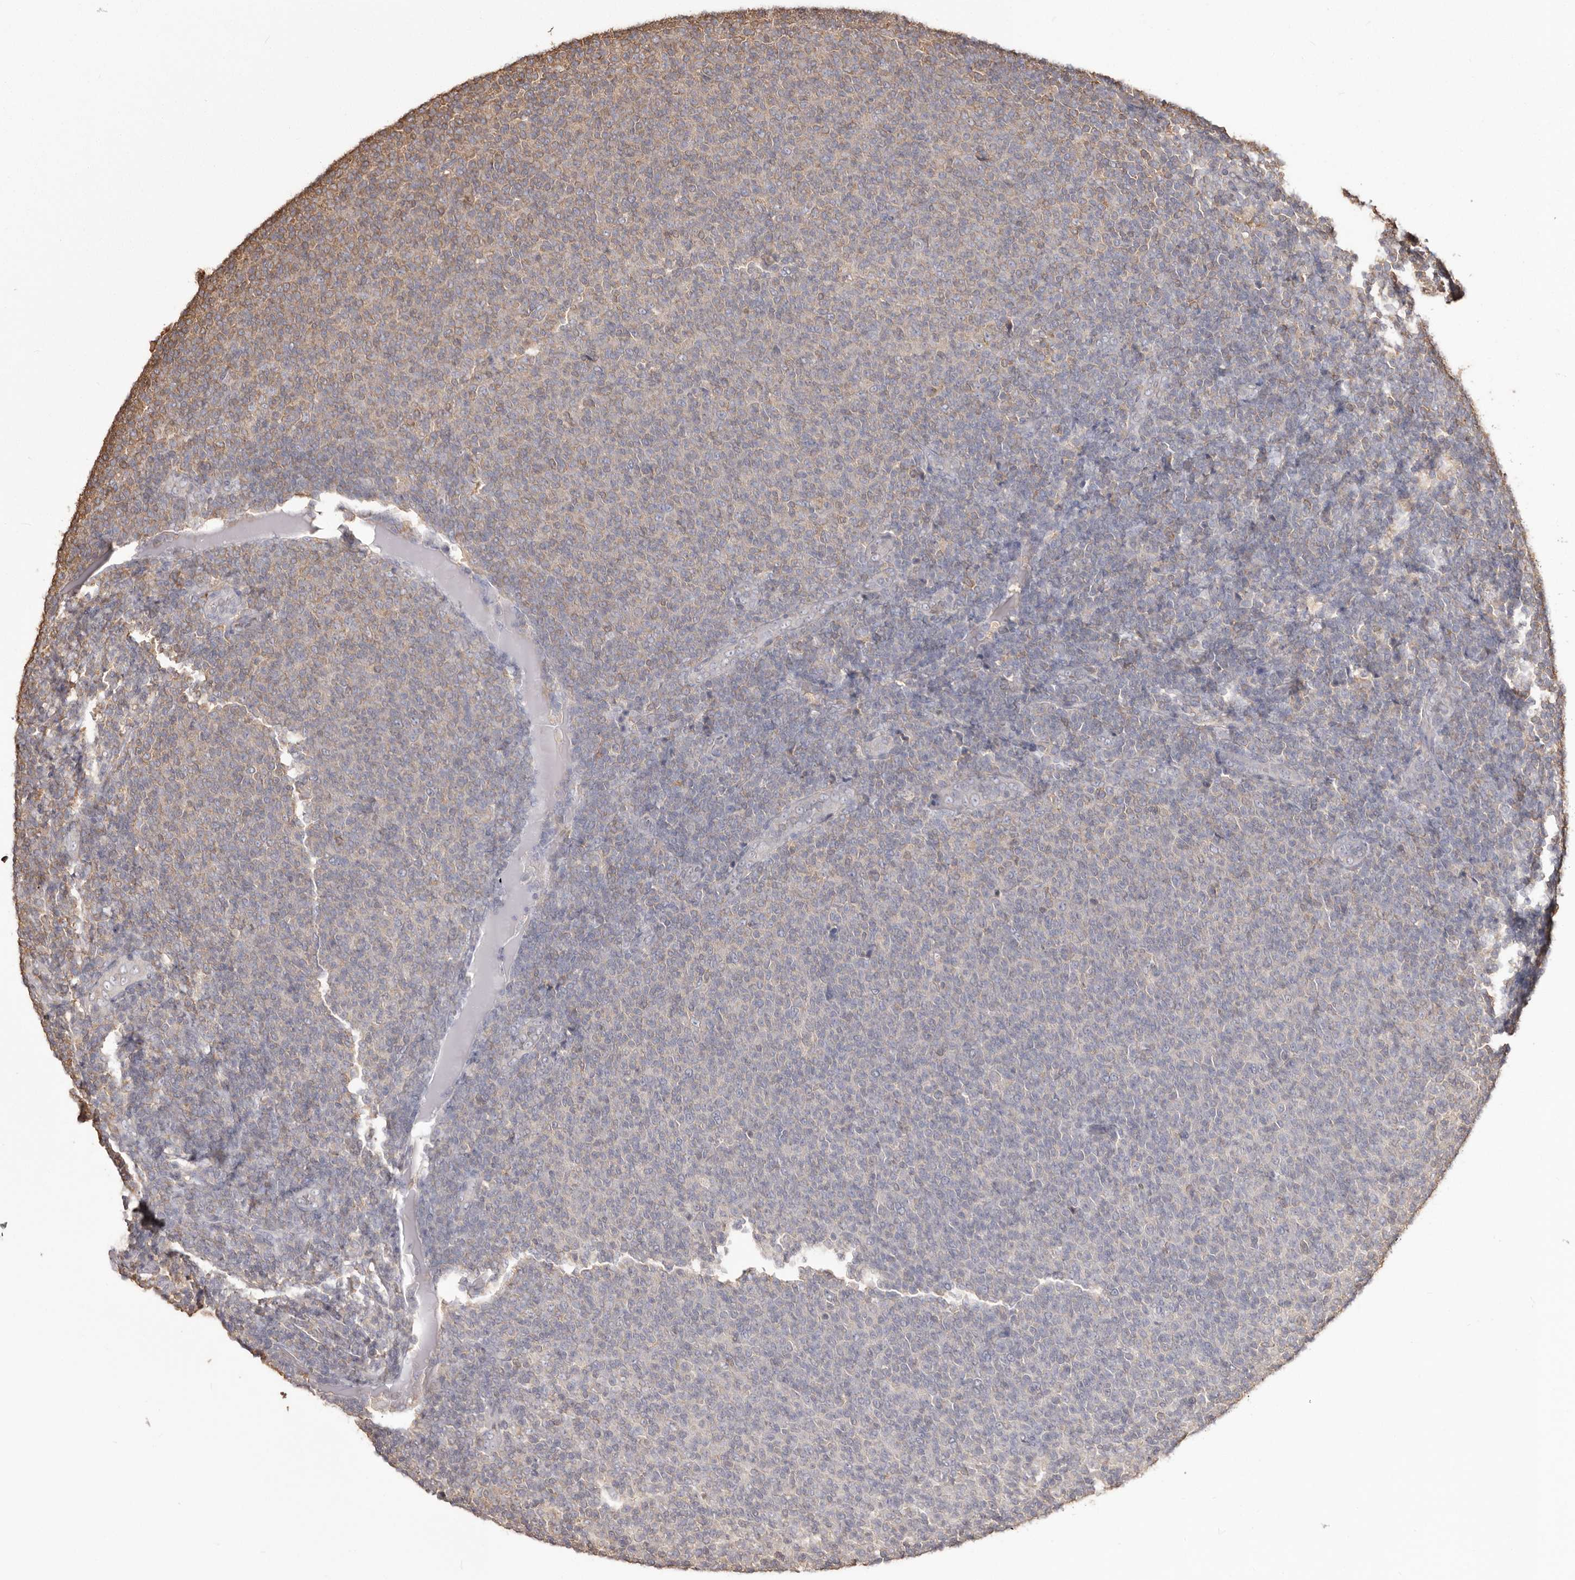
{"staining": {"intensity": "negative", "quantity": "none", "location": "none"}, "tissue": "lymphoma", "cell_type": "Tumor cells", "image_type": "cancer", "snomed": [{"axis": "morphology", "description": "Malignant lymphoma, non-Hodgkin's type, Low grade"}, {"axis": "topography", "description": "Lymph node"}], "caption": "IHC of human malignant lymphoma, non-Hodgkin's type (low-grade) shows no positivity in tumor cells.", "gene": "PKM", "patient": {"sex": "male", "age": 66}}